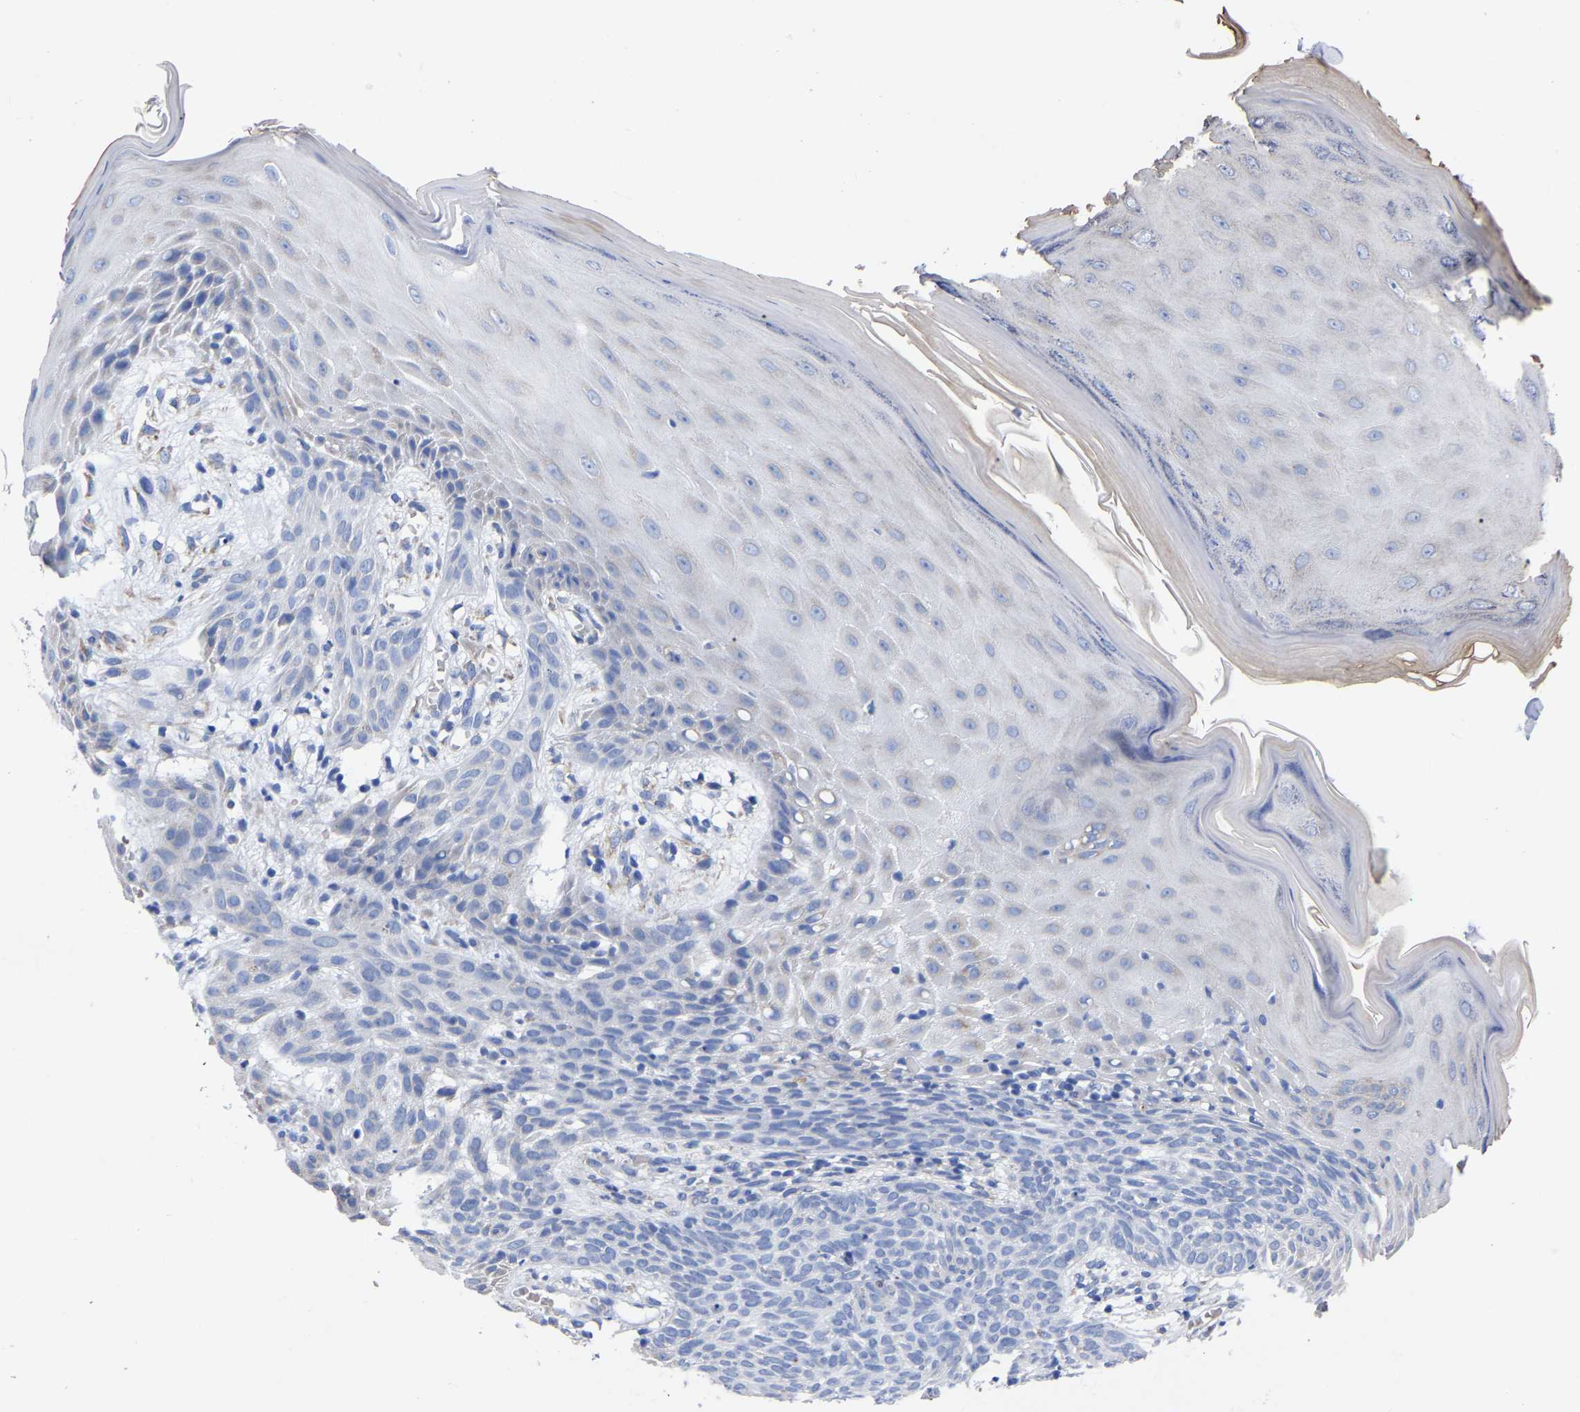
{"staining": {"intensity": "negative", "quantity": "none", "location": "none"}, "tissue": "skin cancer", "cell_type": "Tumor cells", "image_type": "cancer", "snomed": [{"axis": "morphology", "description": "Basal cell carcinoma"}, {"axis": "topography", "description": "Skin"}], "caption": "Human skin cancer stained for a protein using immunohistochemistry (IHC) displays no expression in tumor cells.", "gene": "GDF3", "patient": {"sex": "male", "age": 60}}